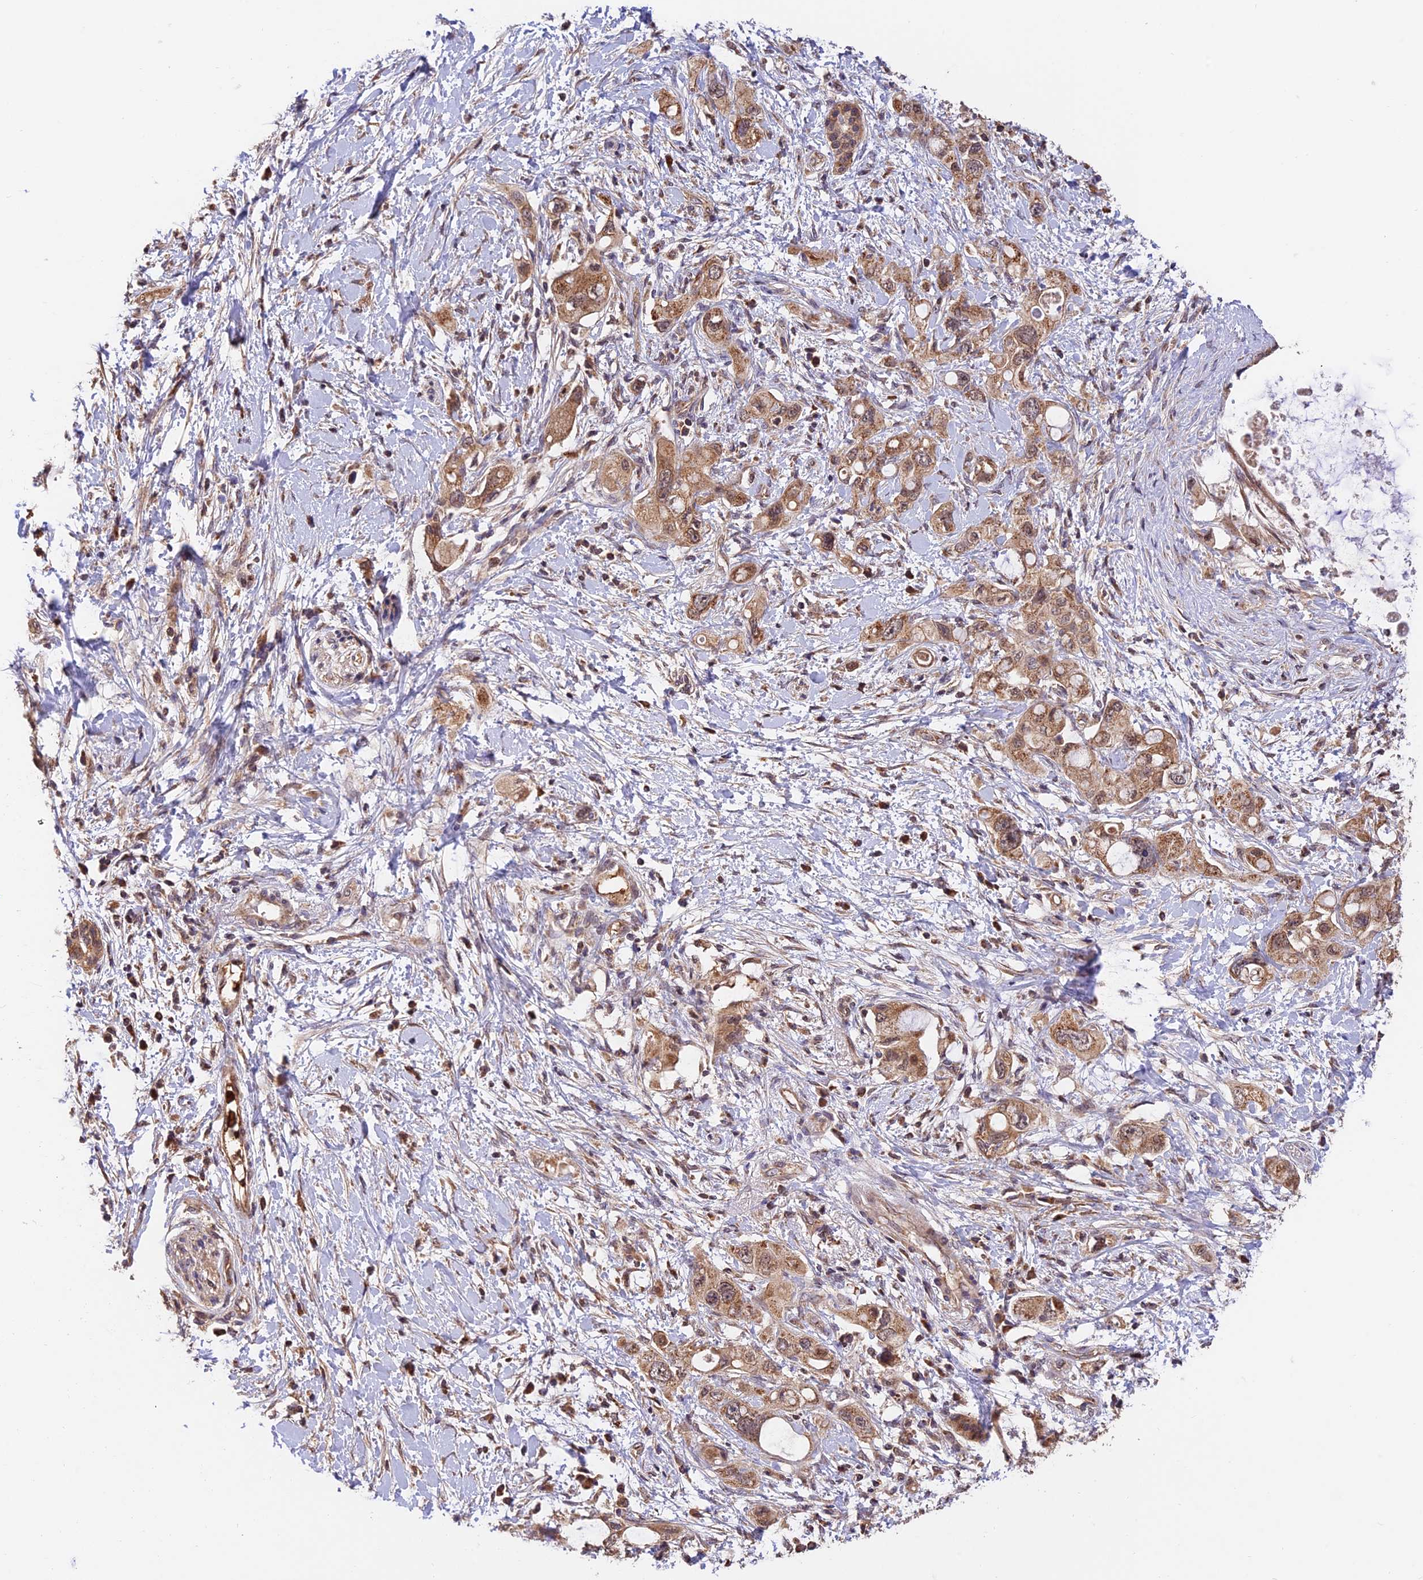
{"staining": {"intensity": "moderate", "quantity": ">75%", "location": "cytoplasmic/membranous"}, "tissue": "pancreatic cancer", "cell_type": "Tumor cells", "image_type": "cancer", "snomed": [{"axis": "morphology", "description": "Adenocarcinoma, NOS"}, {"axis": "topography", "description": "Pancreas"}], "caption": "Moderate cytoplasmic/membranous expression for a protein is appreciated in about >75% of tumor cells of pancreatic cancer using IHC.", "gene": "MNS1", "patient": {"sex": "female", "age": 56}}